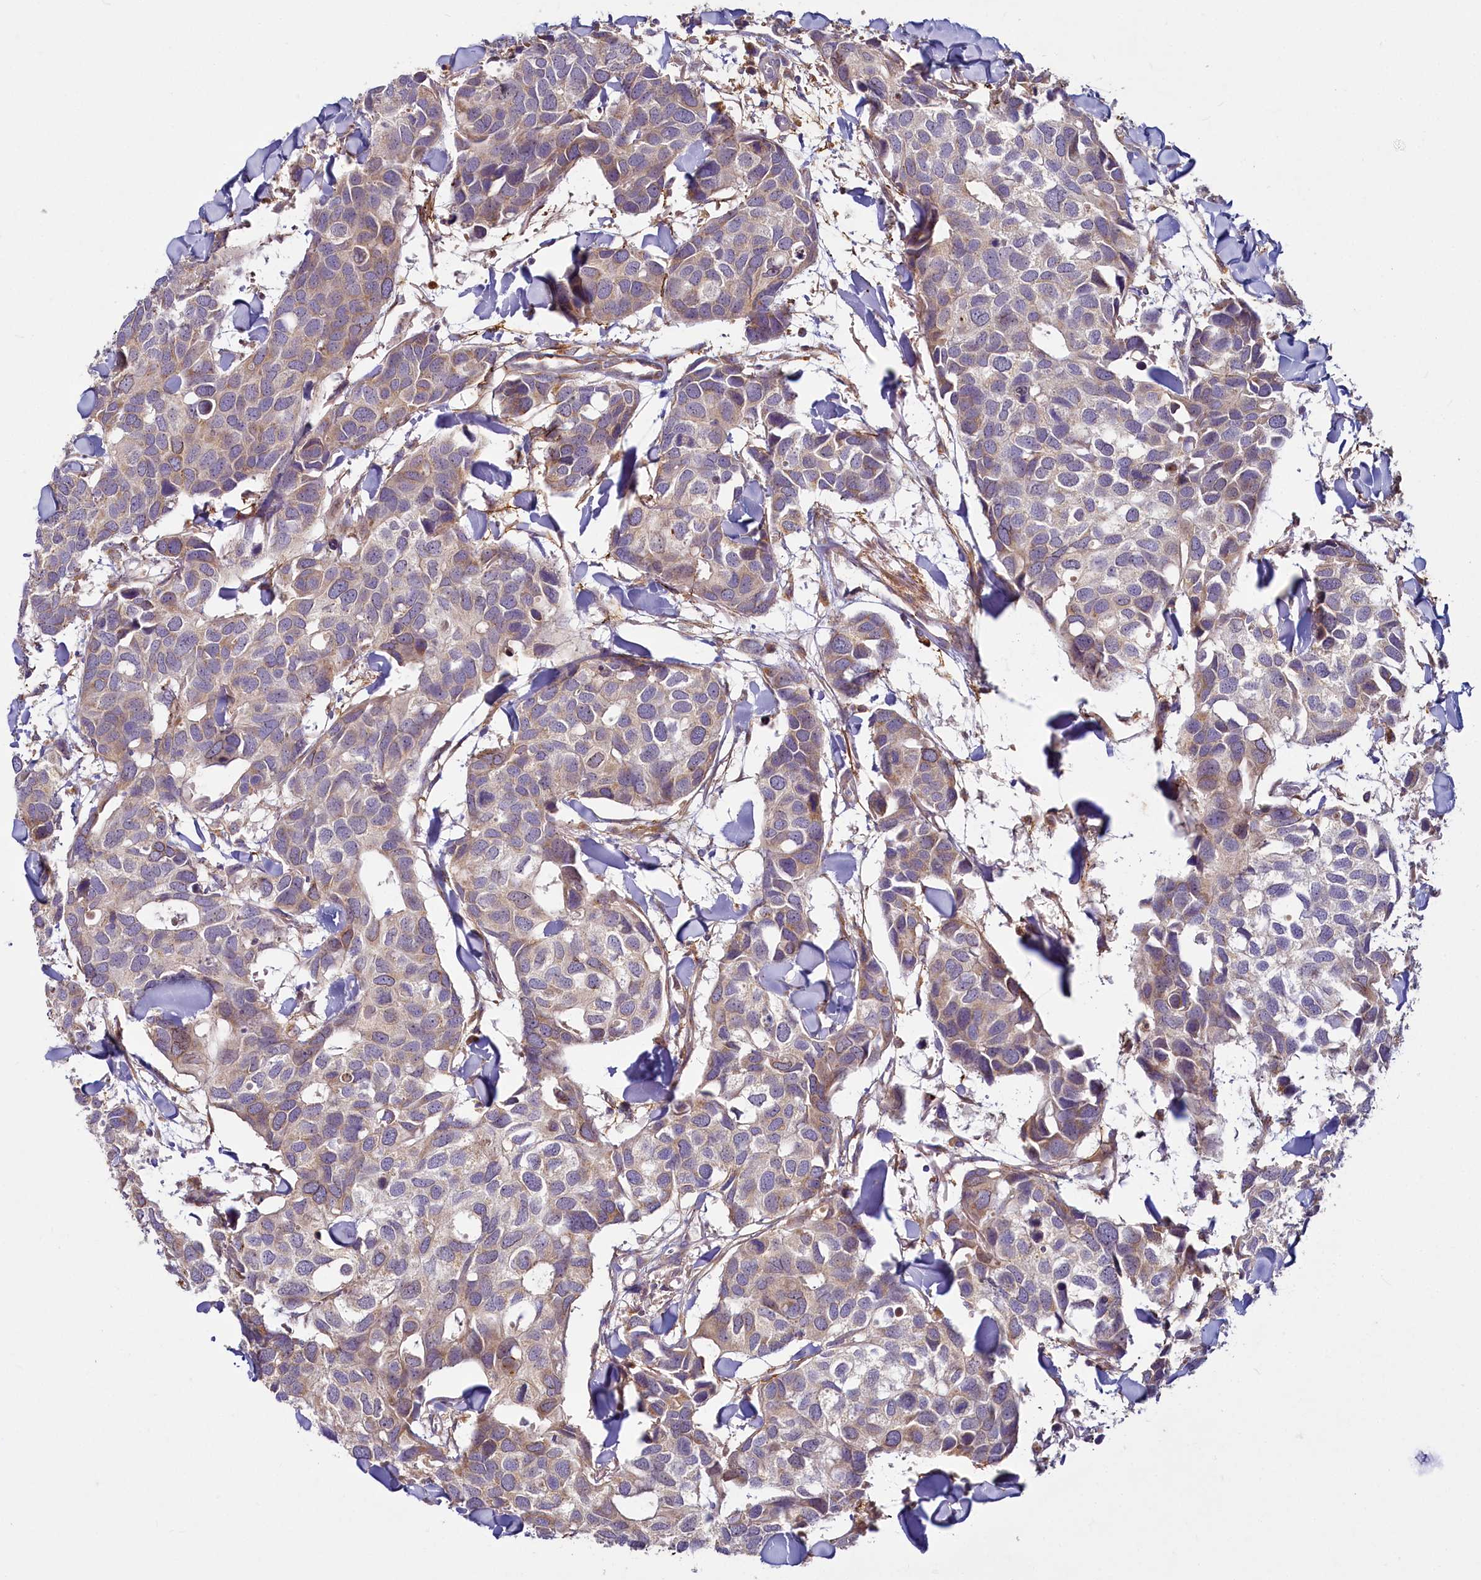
{"staining": {"intensity": "weak", "quantity": "25%-75%", "location": "cytoplasmic/membranous"}, "tissue": "breast cancer", "cell_type": "Tumor cells", "image_type": "cancer", "snomed": [{"axis": "morphology", "description": "Duct carcinoma"}, {"axis": "topography", "description": "Breast"}], "caption": "Brown immunohistochemical staining in breast cancer displays weak cytoplasmic/membranous staining in about 25%-75% of tumor cells.", "gene": "ADCY2", "patient": {"sex": "female", "age": 83}}